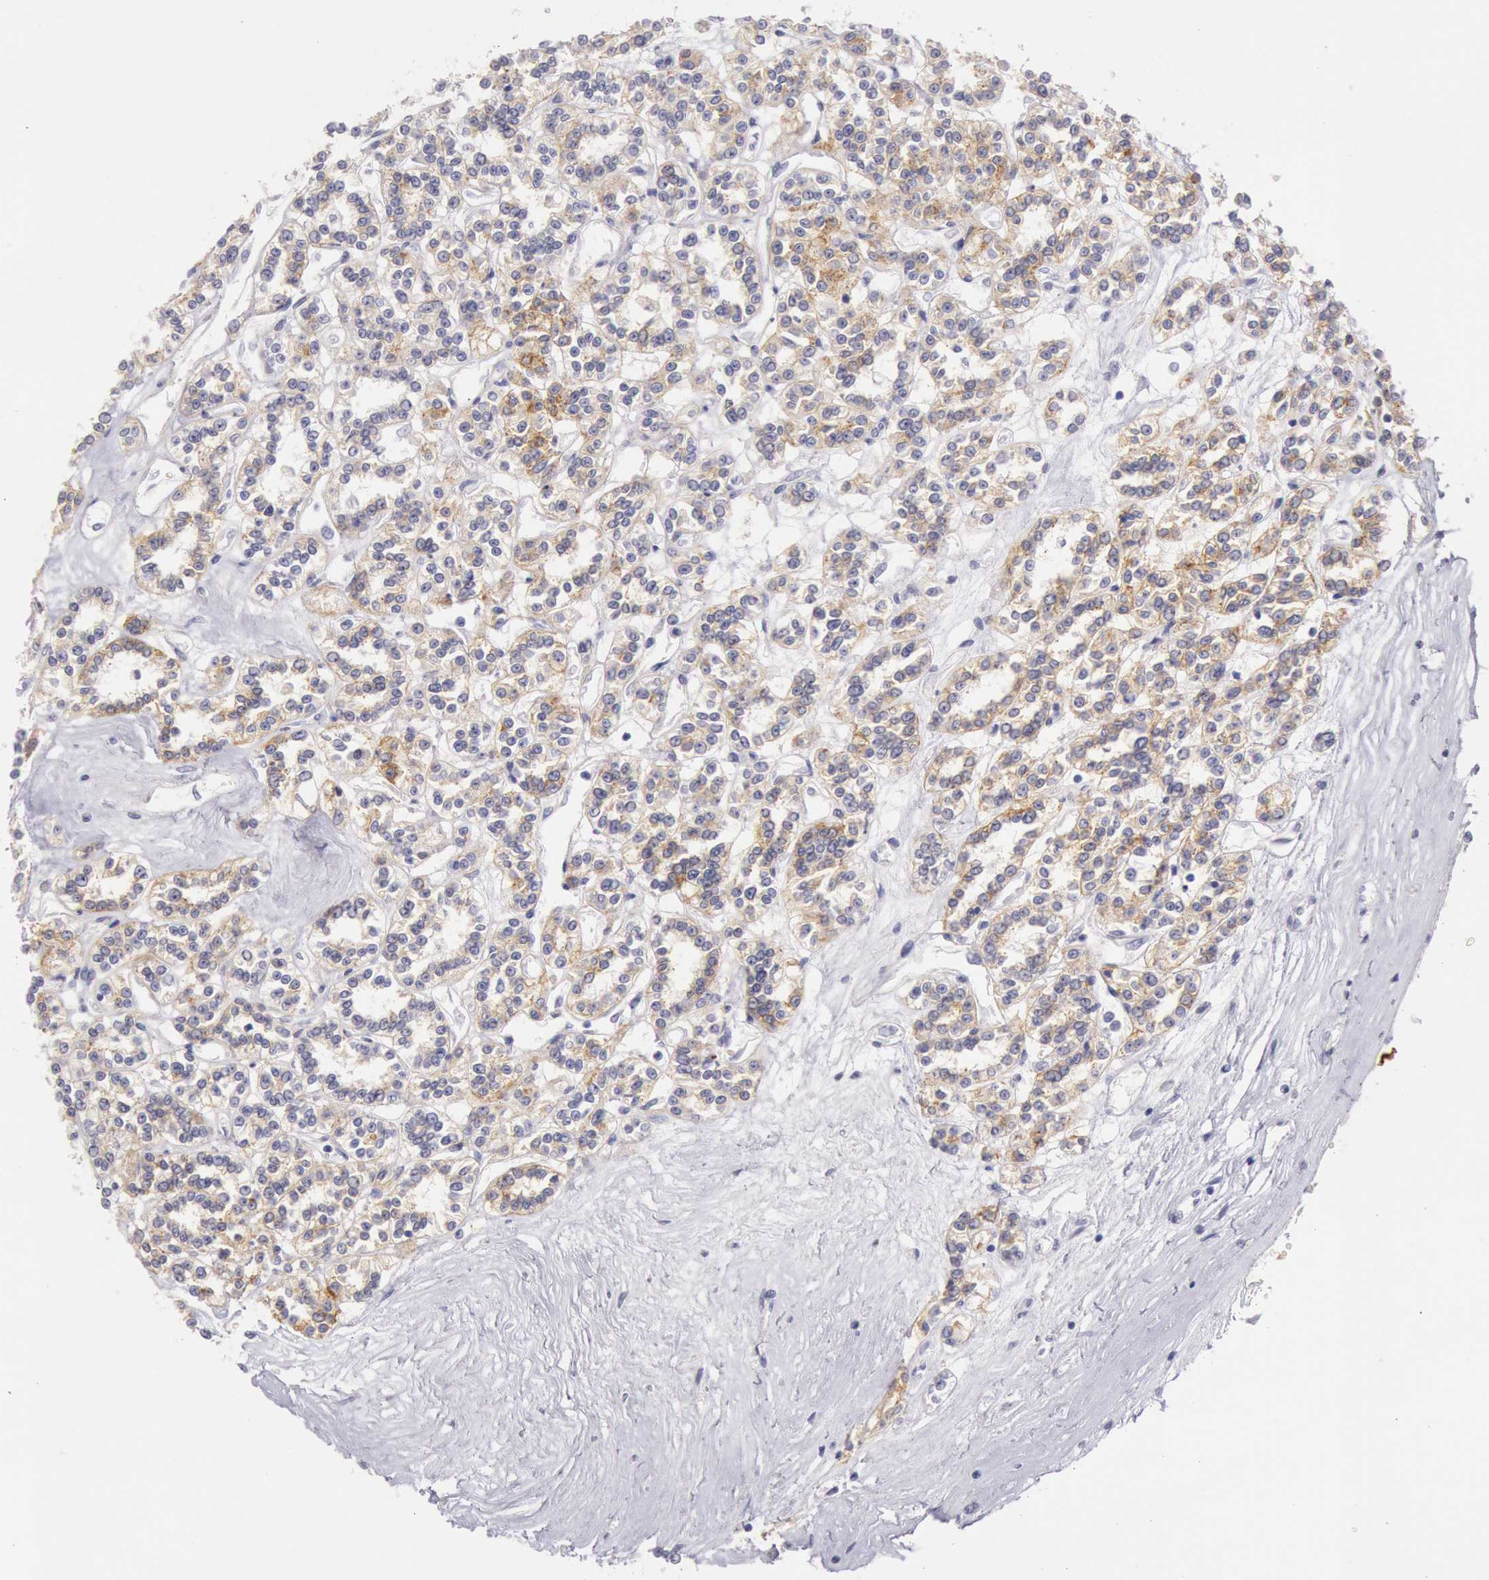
{"staining": {"intensity": "weak", "quantity": "25%-75%", "location": "cytoplasmic/membranous"}, "tissue": "renal cancer", "cell_type": "Tumor cells", "image_type": "cancer", "snomed": [{"axis": "morphology", "description": "Adenocarcinoma, NOS"}, {"axis": "topography", "description": "Kidney"}], "caption": "Renal cancer tissue reveals weak cytoplasmic/membranous staining in approximately 25%-75% of tumor cells, visualized by immunohistochemistry. (brown staining indicates protein expression, while blue staining denotes nuclei).", "gene": "EGFR", "patient": {"sex": "female", "age": 76}}